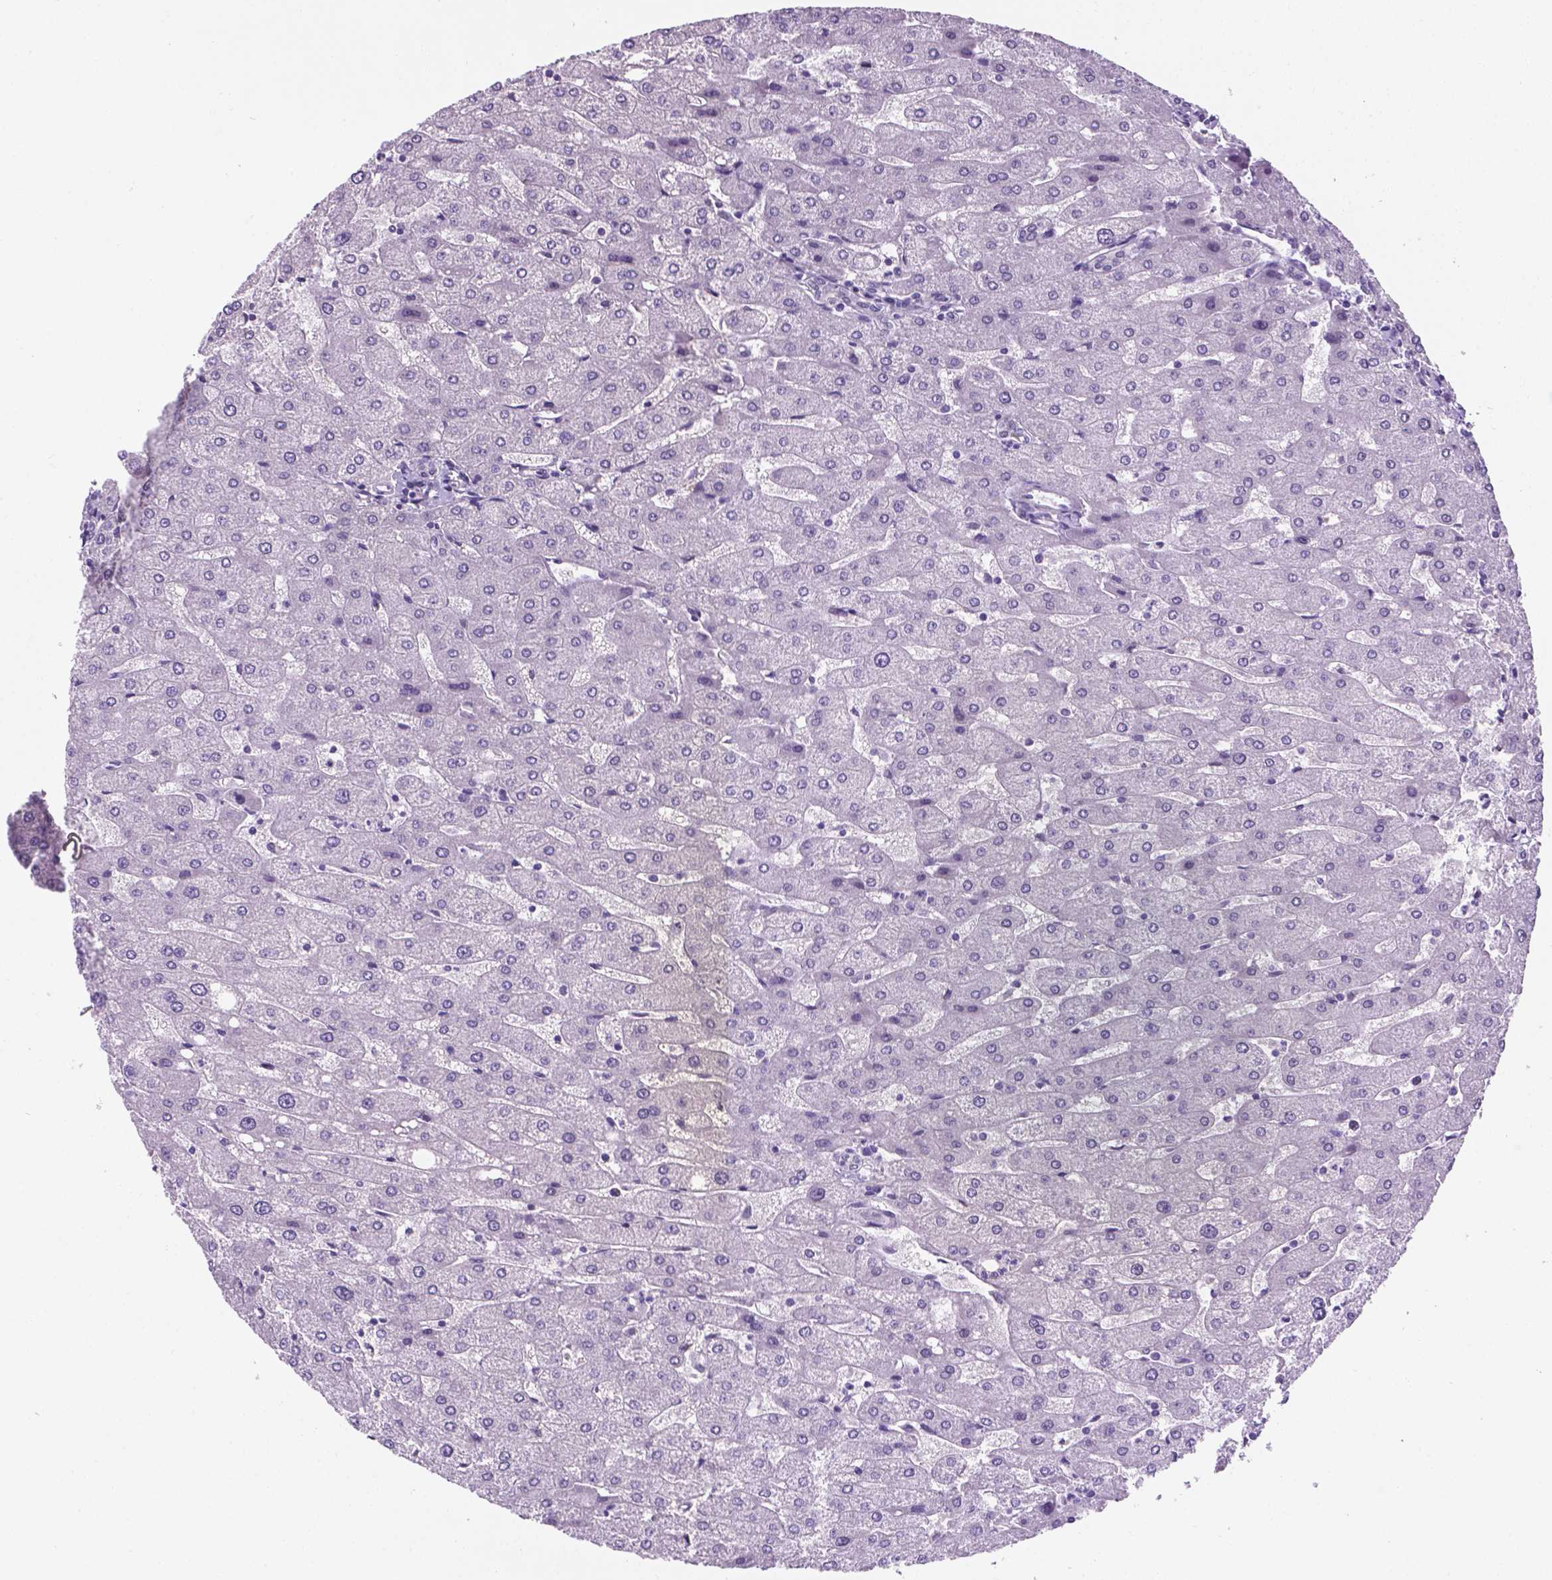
{"staining": {"intensity": "negative", "quantity": "none", "location": "none"}, "tissue": "liver", "cell_type": "Cholangiocytes", "image_type": "normal", "snomed": [{"axis": "morphology", "description": "Normal tissue, NOS"}, {"axis": "topography", "description": "Liver"}], "caption": "Immunohistochemistry (IHC) histopathology image of unremarkable liver stained for a protein (brown), which reveals no expression in cholangiocytes.", "gene": "TMEM210", "patient": {"sex": "male", "age": 67}}